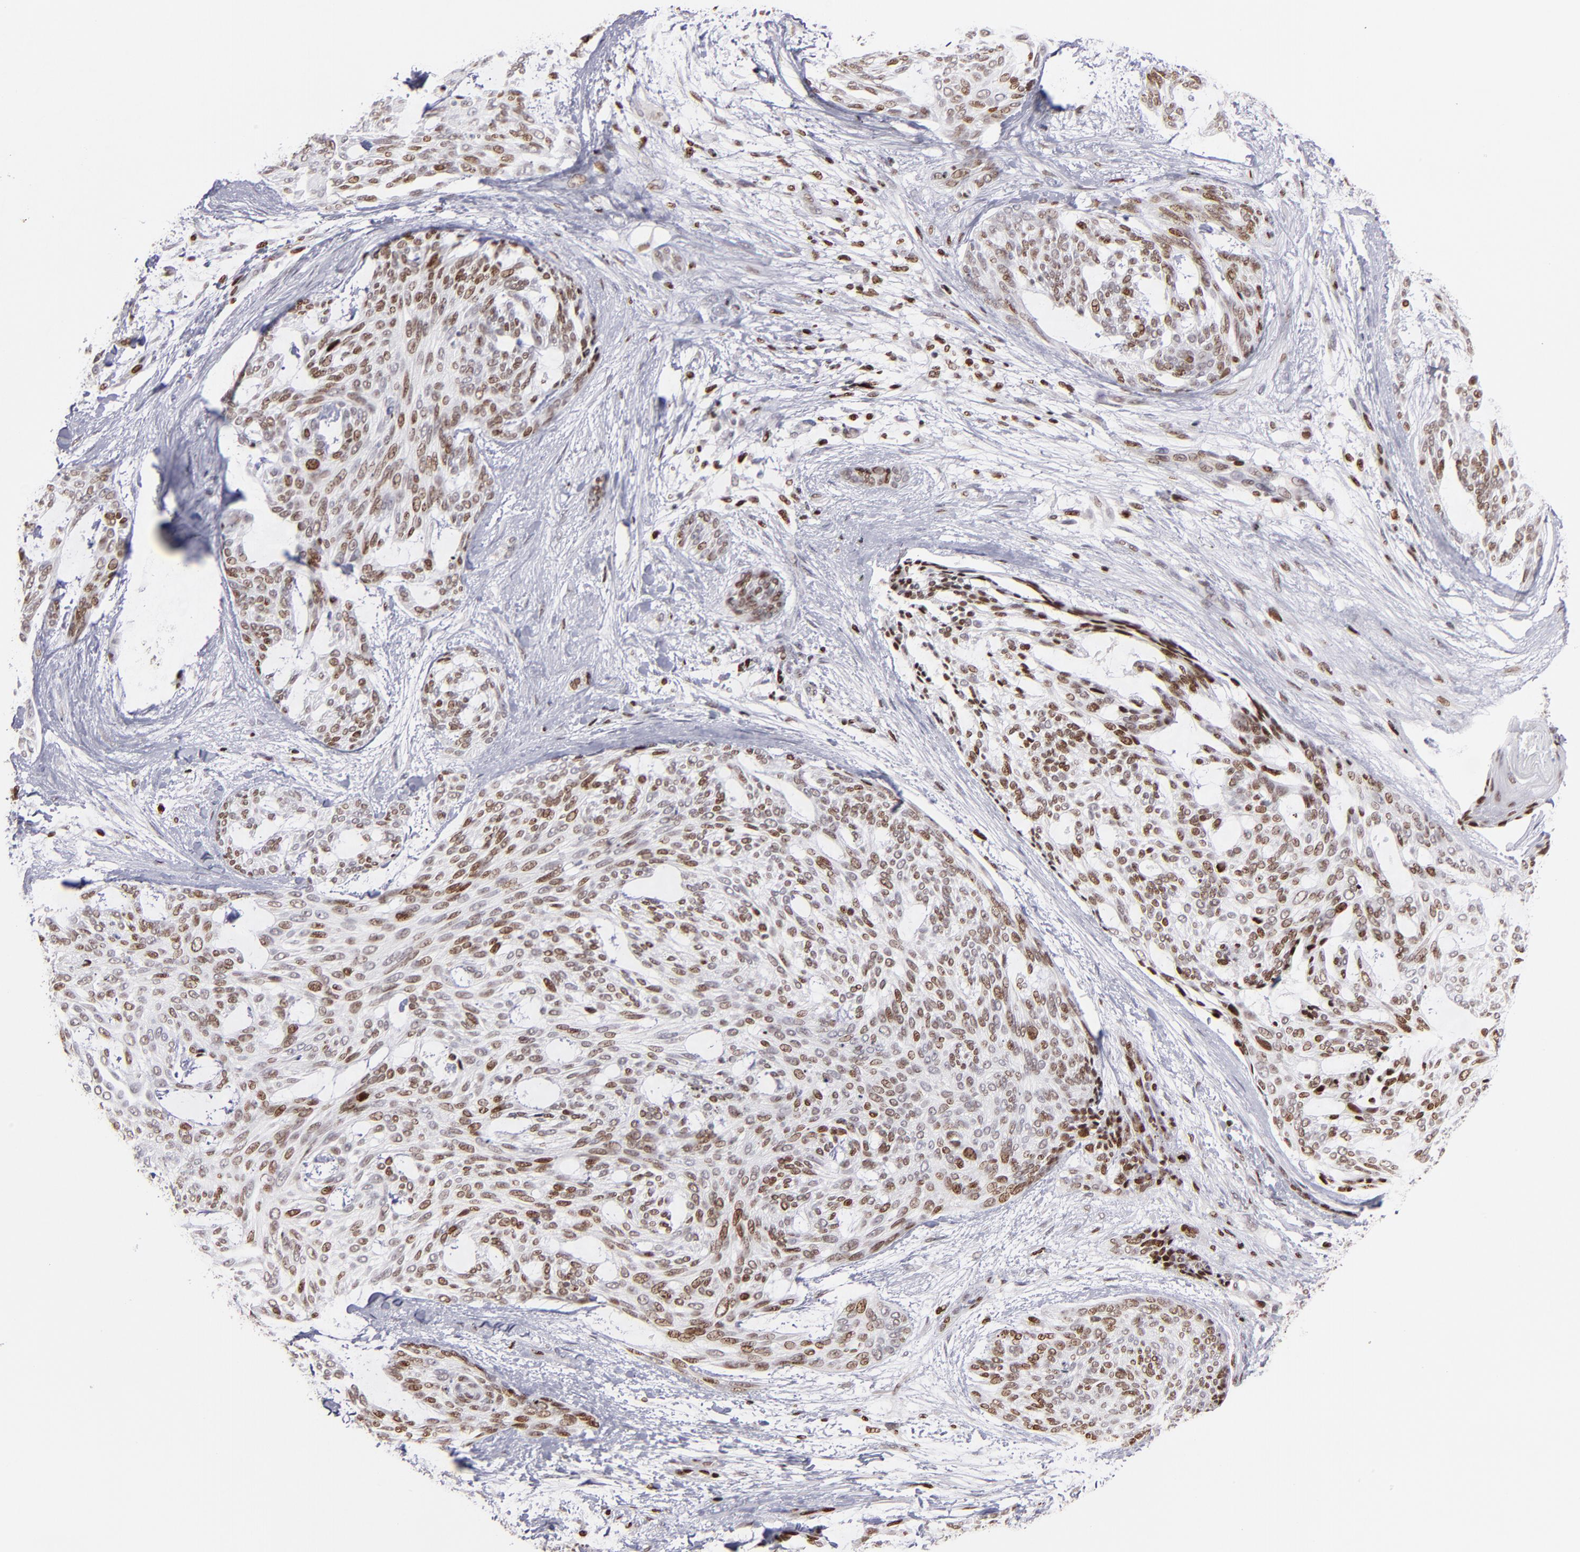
{"staining": {"intensity": "strong", "quantity": ">75%", "location": "nuclear"}, "tissue": "skin cancer", "cell_type": "Tumor cells", "image_type": "cancer", "snomed": [{"axis": "morphology", "description": "Normal tissue, NOS"}, {"axis": "morphology", "description": "Basal cell carcinoma"}, {"axis": "topography", "description": "Skin"}], "caption": "Strong nuclear expression is seen in approximately >75% of tumor cells in skin cancer (basal cell carcinoma). The protein of interest is stained brown, and the nuclei are stained in blue (DAB IHC with brightfield microscopy, high magnification).", "gene": "POLA1", "patient": {"sex": "female", "age": 71}}